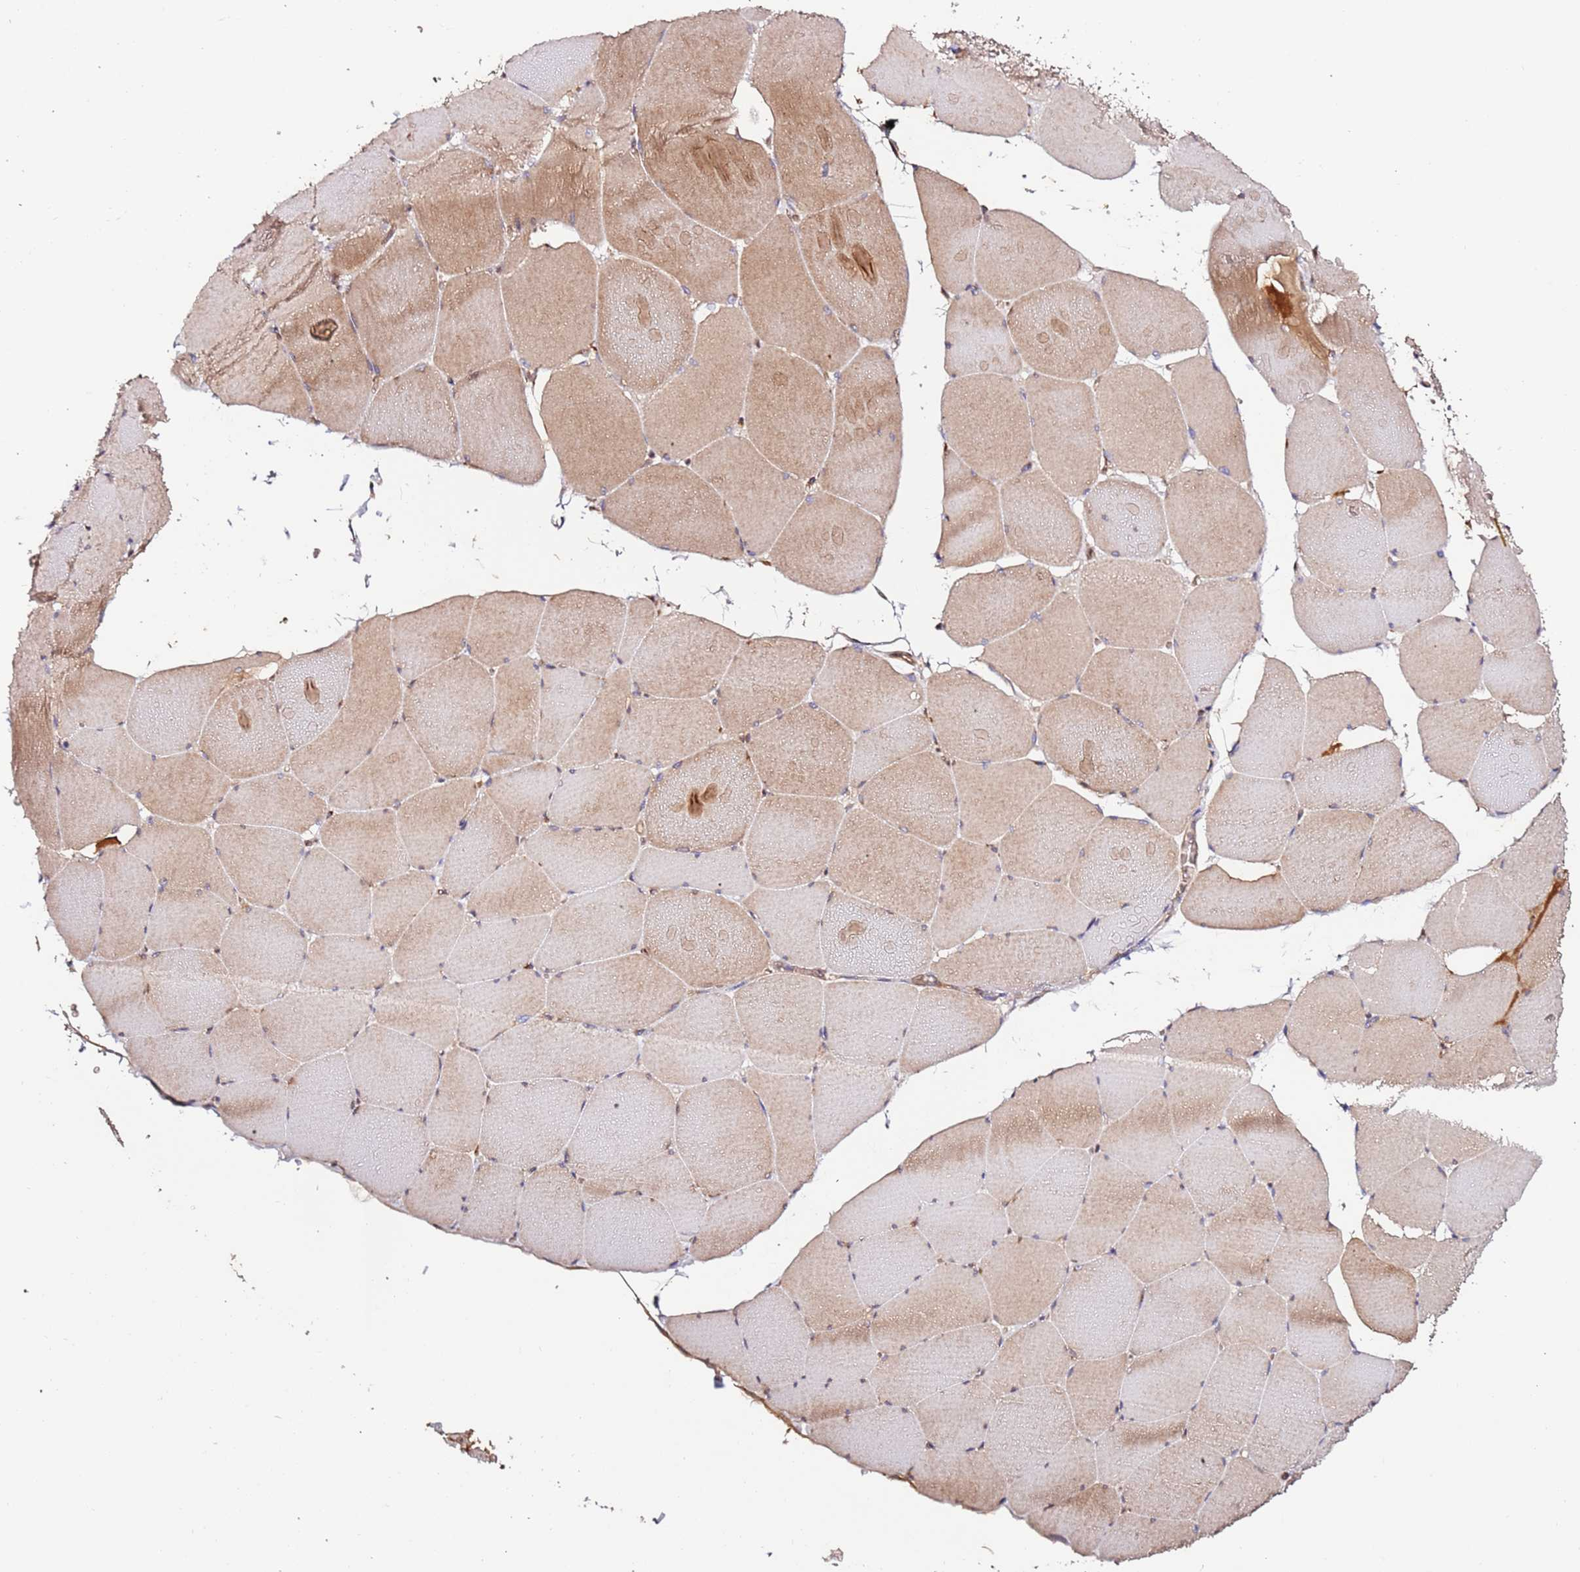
{"staining": {"intensity": "moderate", "quantity": "<25%", "location": "cytoplasmic/membranous"}, "tissue": "skeletal muscle", "cell_type": "Myocytes", "image_type": "normal", "snomed": [{"axis": "morphology", "description": "Normal tissue, NOS"}, {"axis": "topography", "description": "Skeletal muscle"}, {"axis": "topography", "description": "Head-Neck"}], "caption": "IHC histopathology image of normal skeletal muscle stained for a protein (brown), which demonstrates low levels of moderate cytoplasmic/membranous staining in about <25% of myocytes.", "gene": "HSD17B7", "patient": {"sex": "male", "age": 66}}